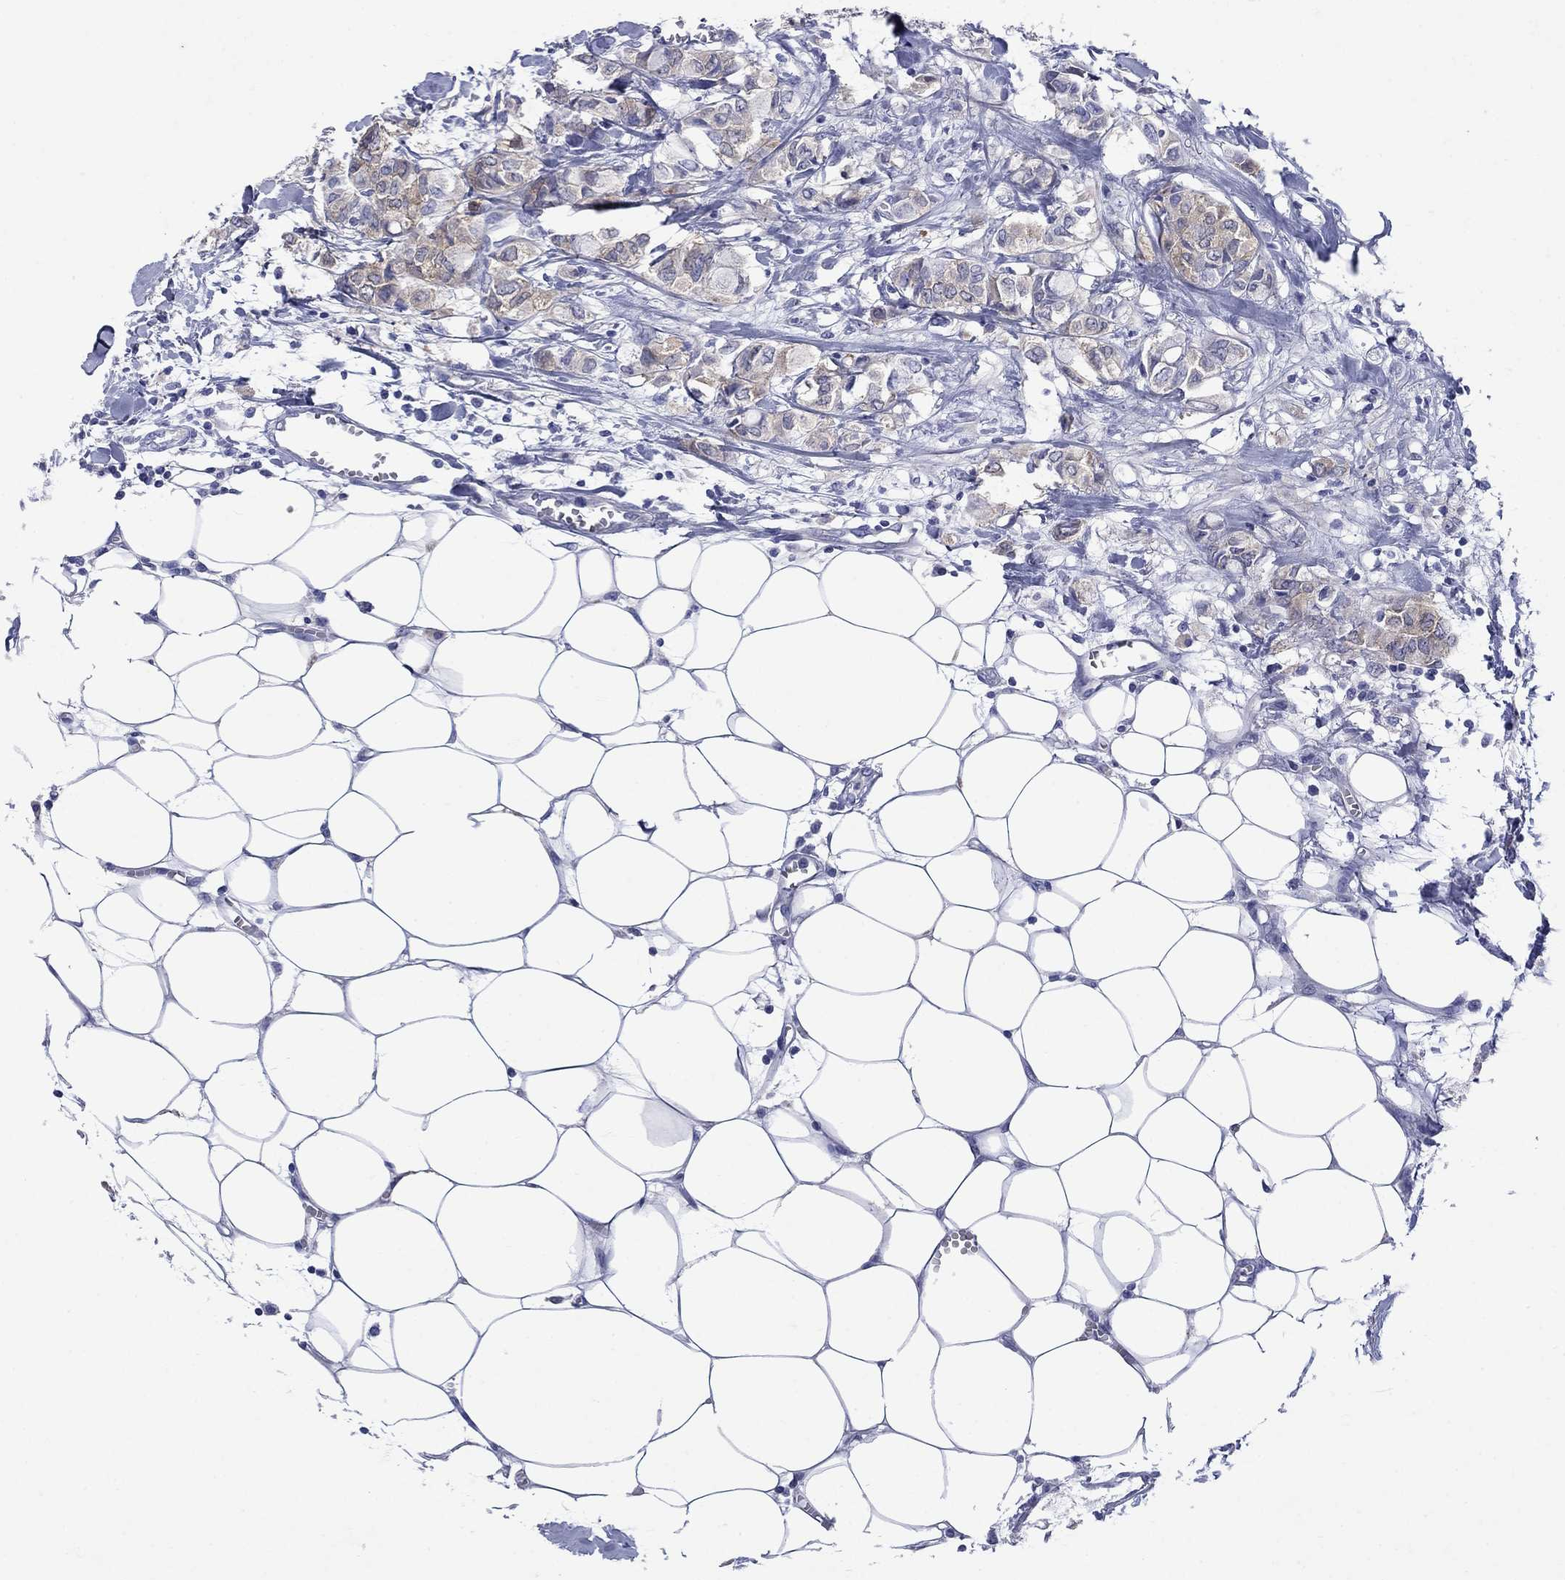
{"staining": {"intensity": "weak", "quantity": "25%-75%", "location": "cytoplasmic/membranous"}, "tissue": "breast cancer", "cell_type": "Tumor cells", "image_type": "cancer", "snomed": [{"axis": "morphology", "description": "Duct carcinoma"}, {"axis": "topography", "description": "Breast"}], "caption": "Breast cancer stained with immunohistochemistry (IHC) demonstrates weak cytoplasmic/membranous staining in approximately 25%-75% of tumor cells.", "gene": "SULT2B1", "patient": {"sex": "female", "age": 85}}